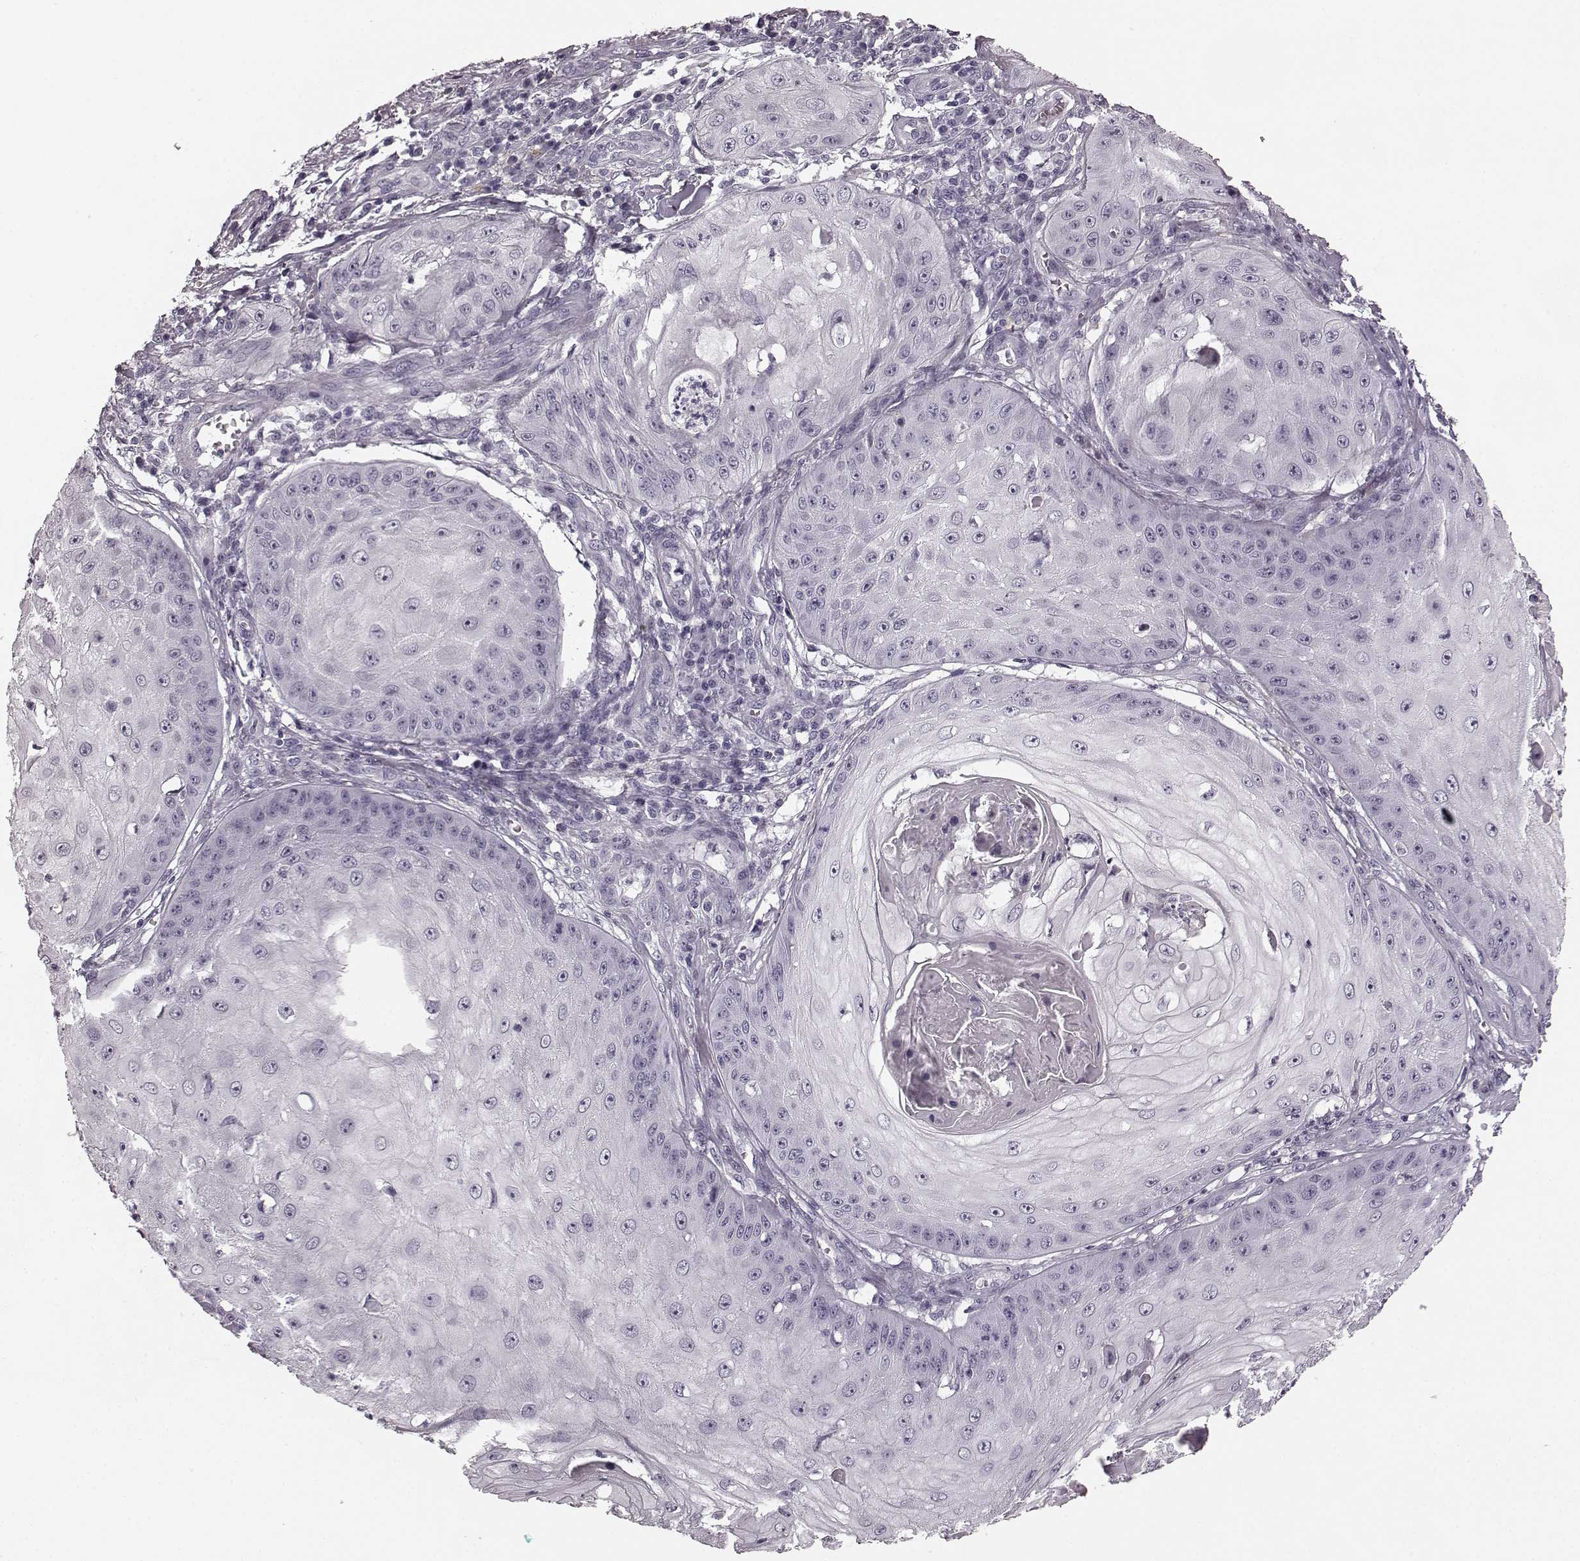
{"staining": {"intensity": "negative", "quantity": "none", "location": "none"}, "tissue": "skin cancer", "cell_type": "Tumor cells", "image_type": "cancer", "snomed": [{"axis": "morphology", "description": "Squamous cell carcinoma, NOS"}, {"axis": "topography", "description": "Skin"}], "caption": "DAB immunohistochemical staining of skin squamous cell carcinoma displays no significant positivity in tumor cells.", "gene": "TMPRSS15", "patient": {"sex": "male", "age": 70}}